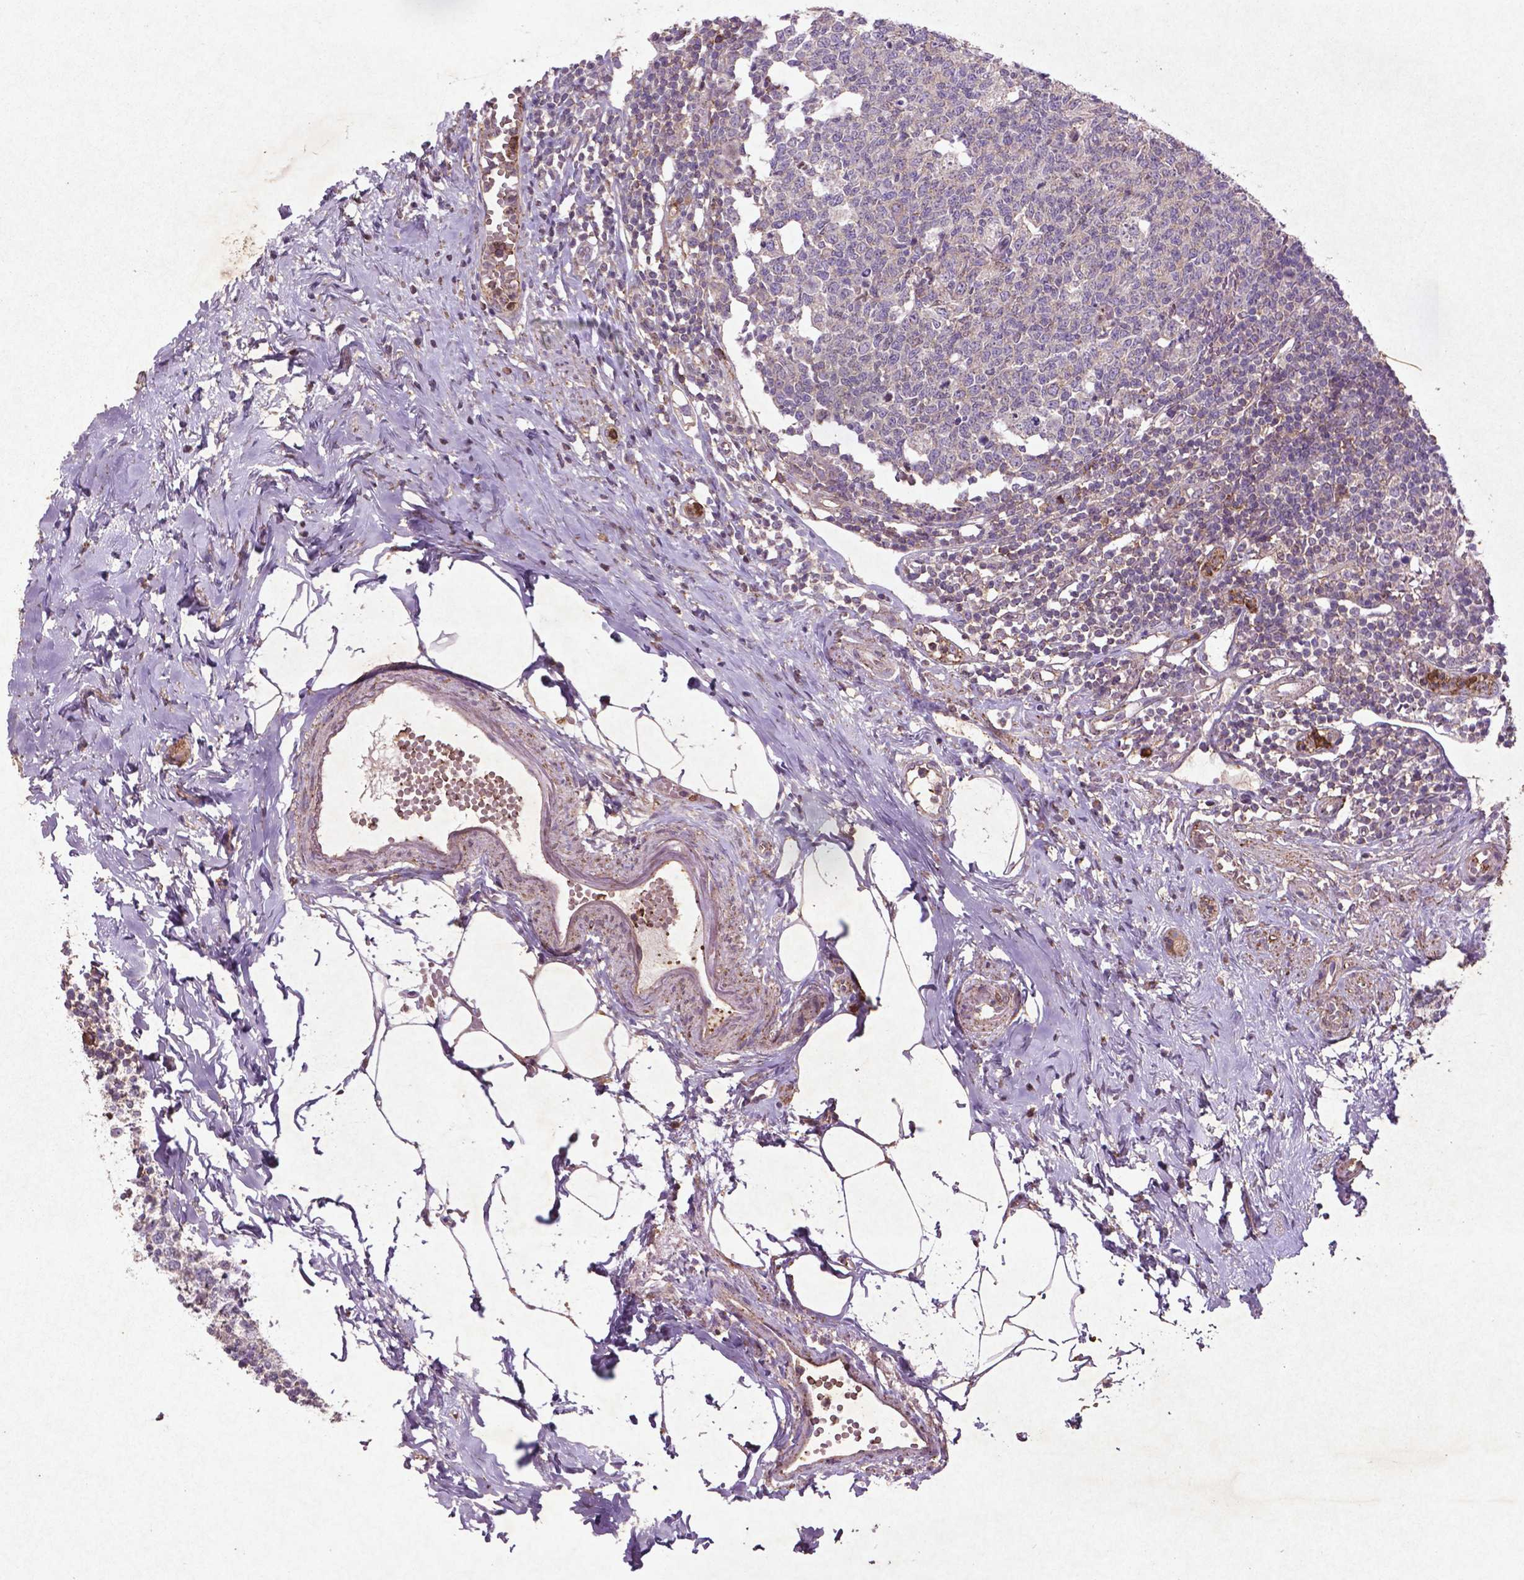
{"staining": {"intensity": "strong", "quantity": "25%-75%", "location": "cytoplasmic/membranous"}, "tissue": "appendix", "cell_type": "Glandular cells", "image_type": "normal", "snomed": [{"axis": "morphology", "description": "Normal tissue, NOS"}, {"axis": "morphology", "description": "Carcinoma, endometroid"}, {"axis": "topography", "description": "Appendix"}, {"axis": "topography", "description": "Colon"}], "caption": "Brown immunohistochemical staining in normal appendix exhibits strong cytoplasmic/membranous expression in approximately 25%-75% of glandular cells.", "gene": "MTOR", "patient": {"sex": "female", "age": 60}}